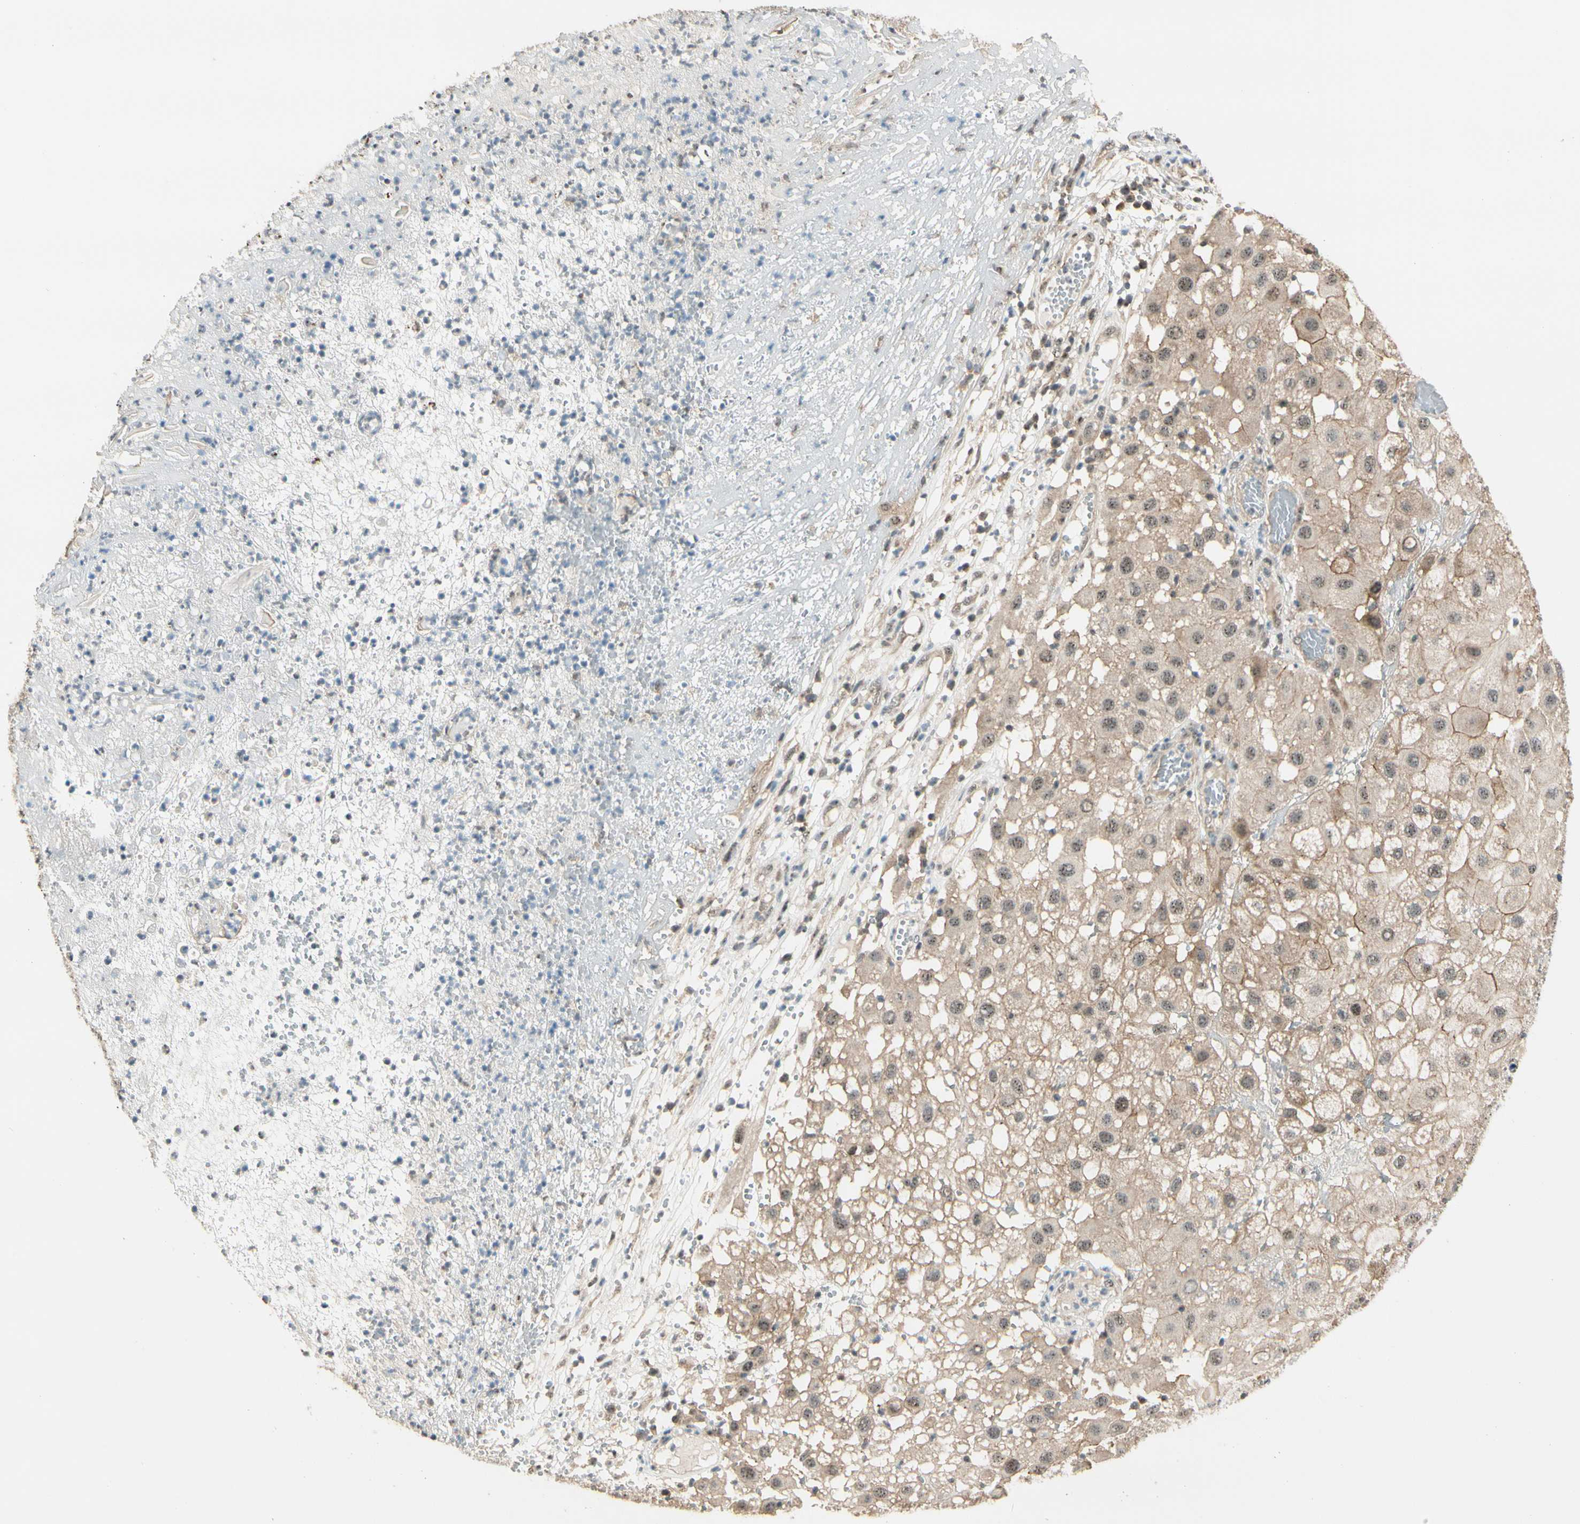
{"staining": {"intensity": "moderate", "quantity": ">75%", "location": "cytoplasmic/membranous"}, "tissue": "melanoma", "cell_type": "Tumor cells", "image_type": "cancer", "snomed": [{"axis": "morphology", "description": "Malignant melanoma, NOS"}, {"axis": "topography", "description": "Skin"}], "caption": "The image displays immunohistochemical staining of melanoma. There is moderate cytoplasmic/membranous staining is identified in approximately >75% of tumor cells.", "gene": "MCPH1", "patient": {"sex": "female", "age": 81}}